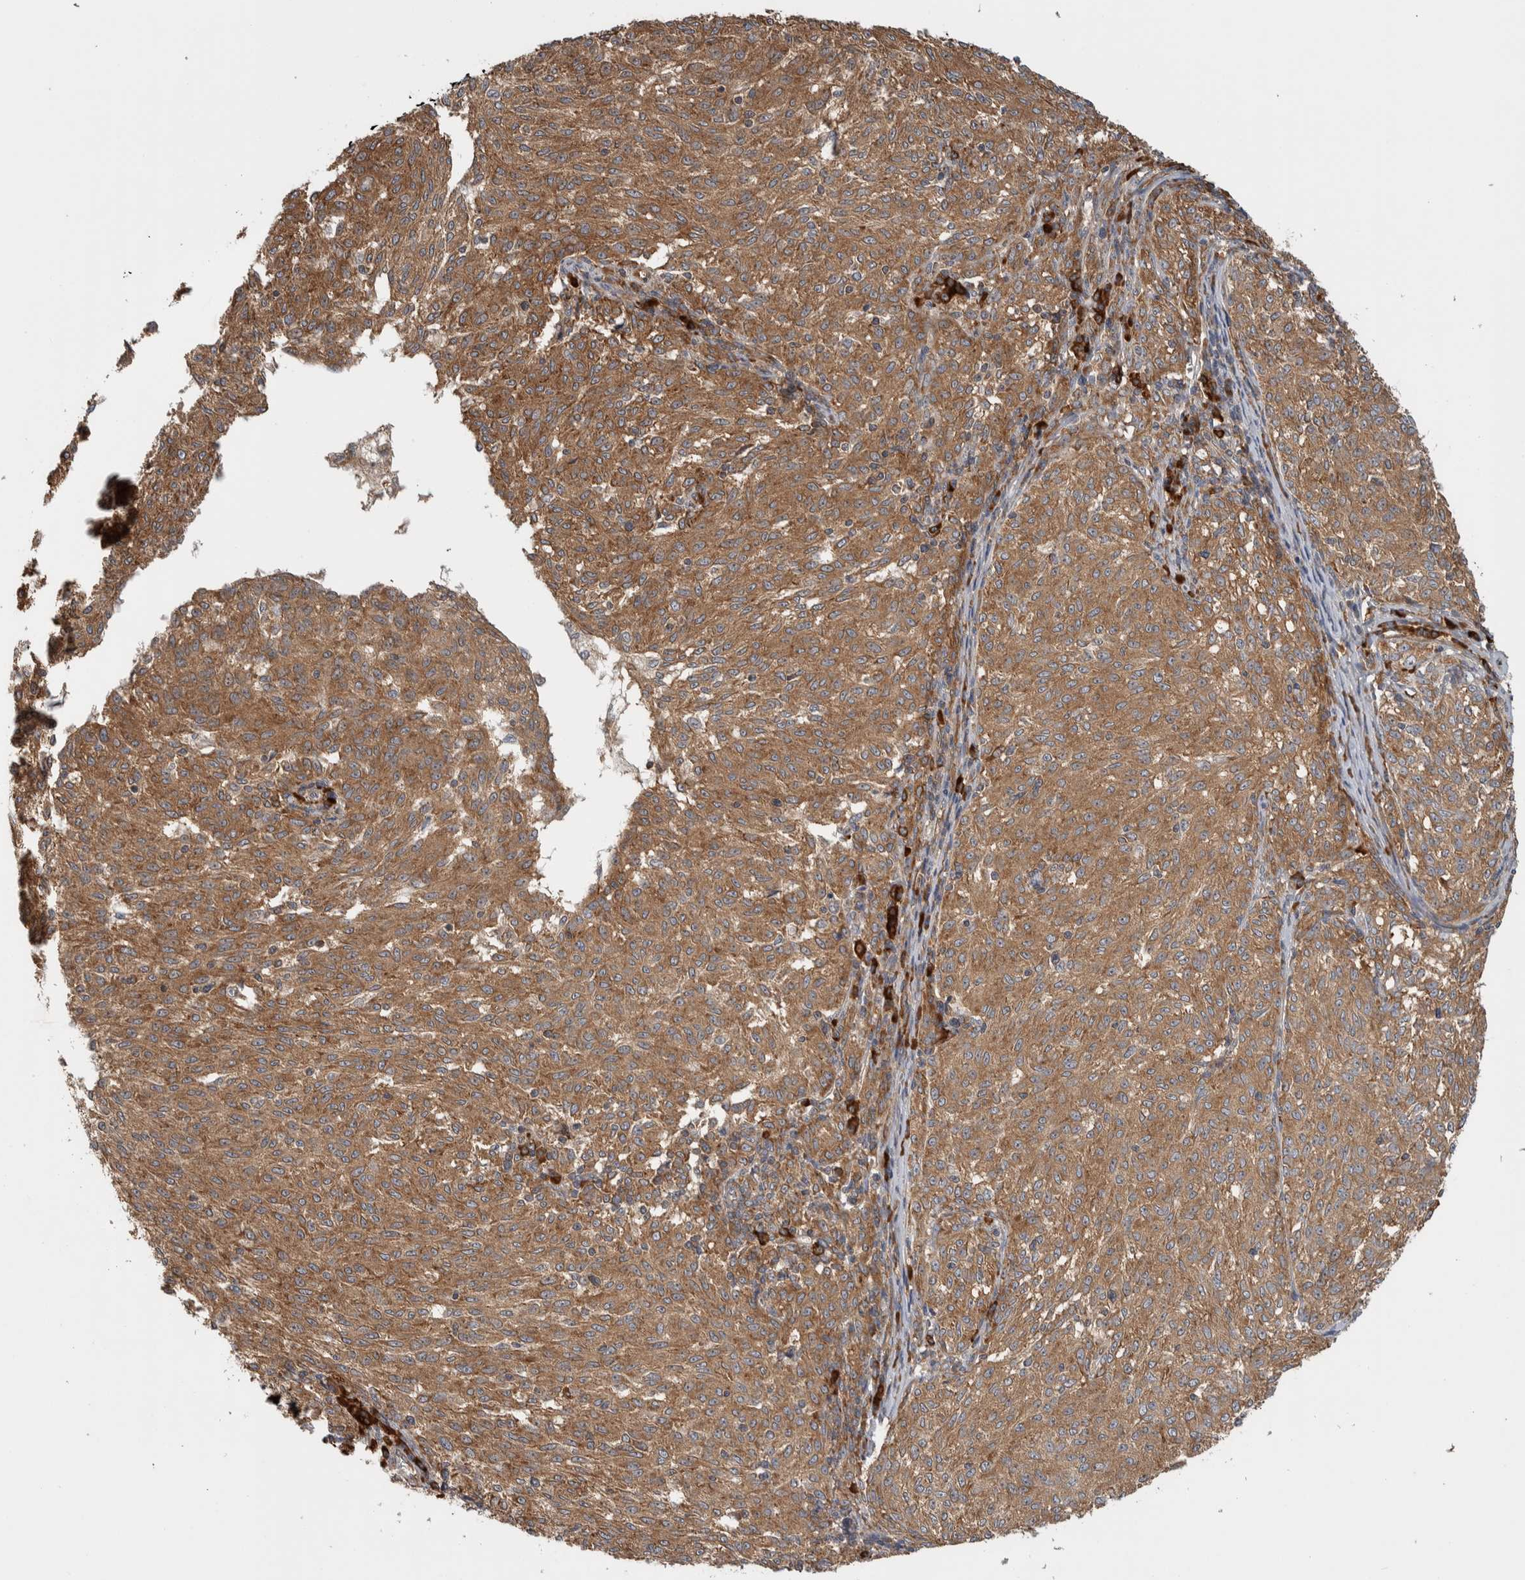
{"staining": {"intensity": "moderate", "quantity": ">75%", "location": "cytoplasmic/membranous"}, "tissue": "melanoma", "cell_type": "Tumor cells", "image_type": "cancer", "snomed": [{"axis": "morphology", "description": "Malignant melanoma, NOS"}, {"axis": "topography", "description": "Skin"}], "caption": "DAB immunohistochemical staining of human melanoma demonstrates moderate cytoplasmic/membranous protein expression in approximately >75% of tumor cells. The staining was performed using DAB, with brown indicating positive protein expression. Nuclei are stained blue with hematoxylin.", "gene": "EIF3H", "patient": {"sex": "female", "age": 72}}